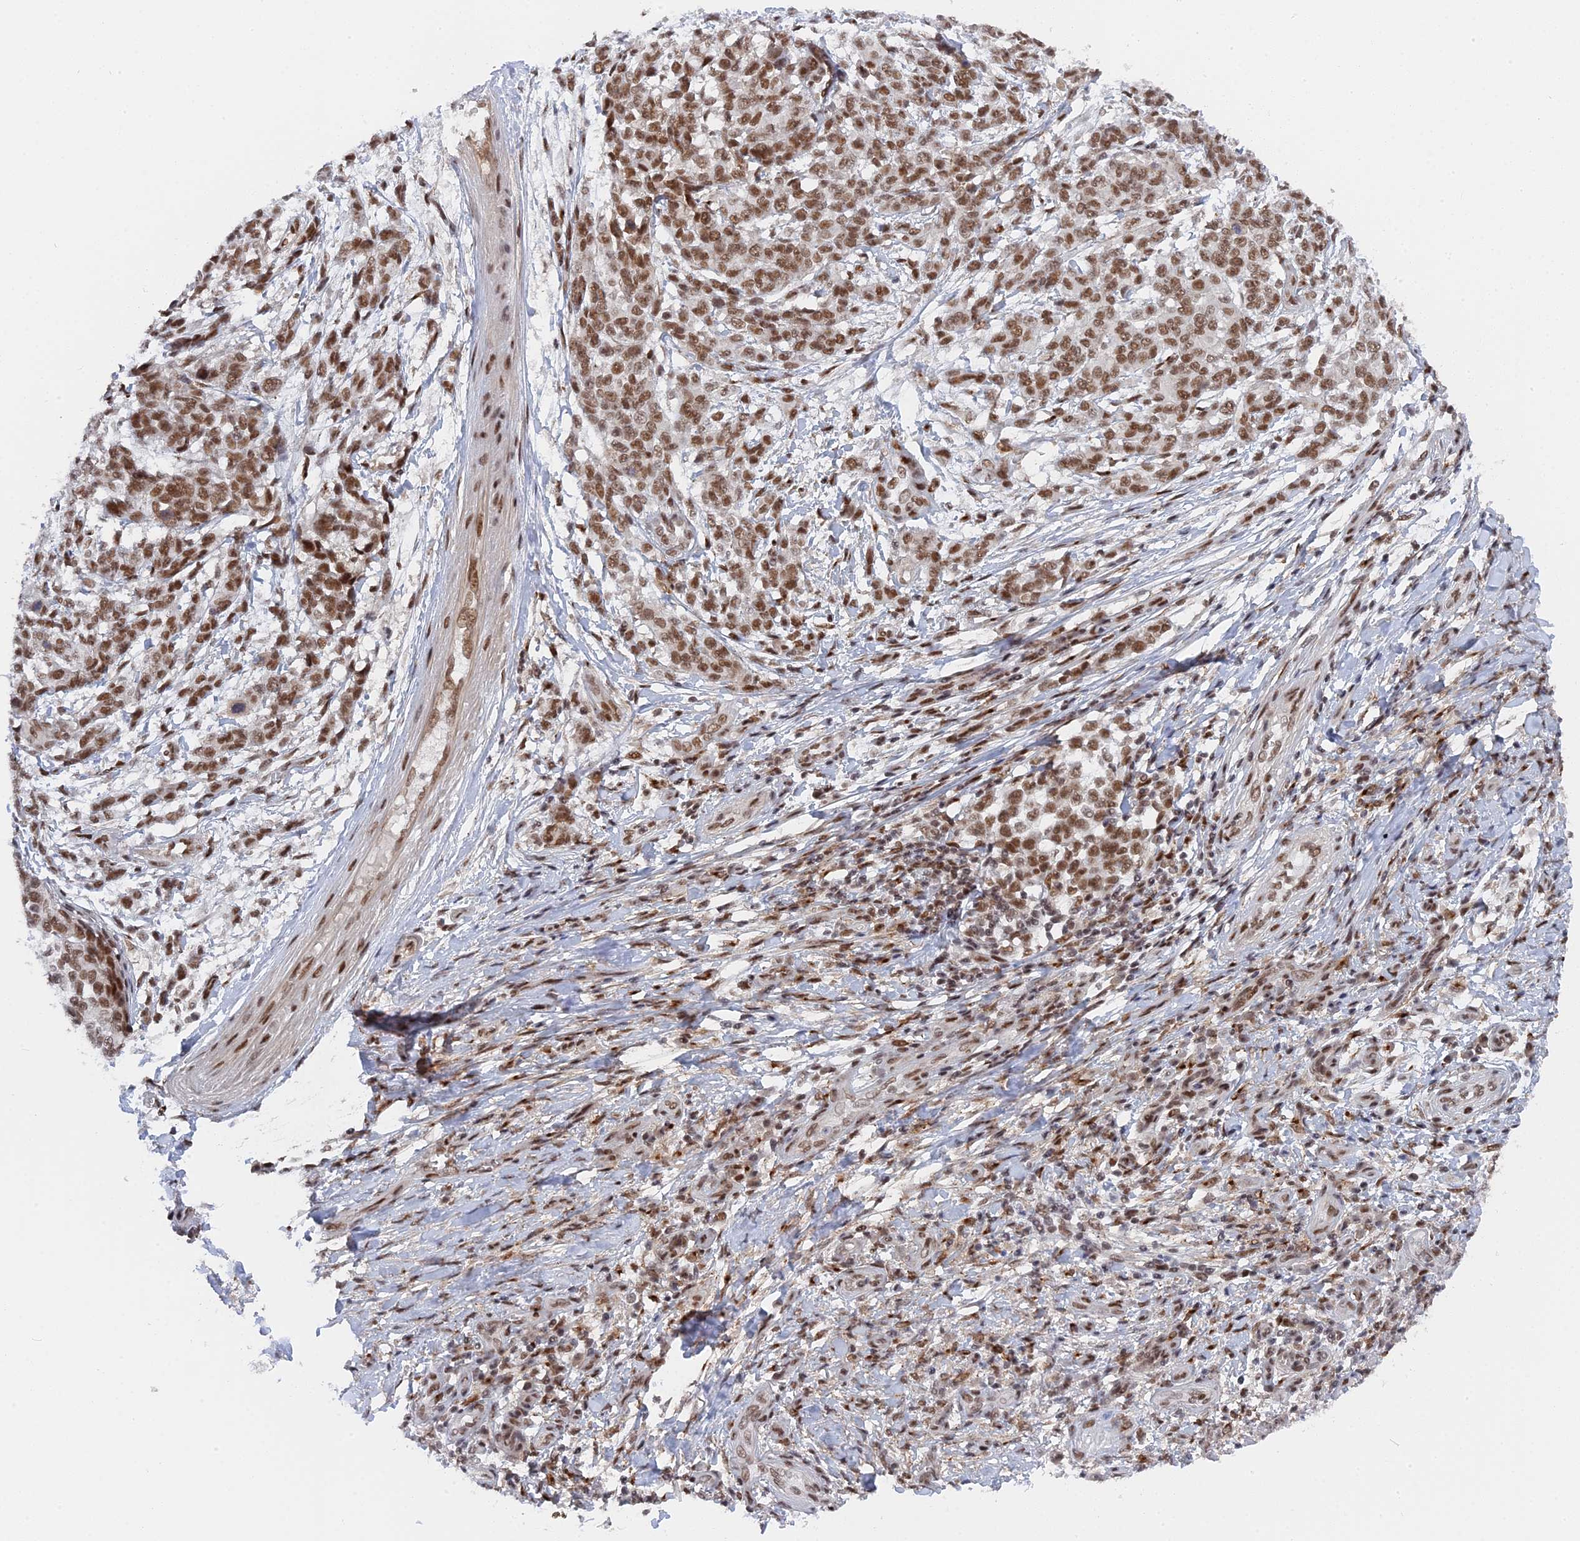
{"staining": {"intensity": "moderate", "quantity": ">75%", "location": "nuclear"}, "tissue": "melanoma", "cell_type": "Tumor cells", "image_type": "cancer", "snomed": [{"axis": "morphology", "description": "Malignant melanoma, NOS"}, {"axis": "topography", "description": "Skin"}], "caption": "Immunohistochemistry (IHC) image of human melanoma stained for a protein (brown), which demonstrates medium levels of moderate nuclear expression in approximately >75% of tumor cells.", "gene": "CCDC85A", "patient": {"sex": "male", "age": 49}}